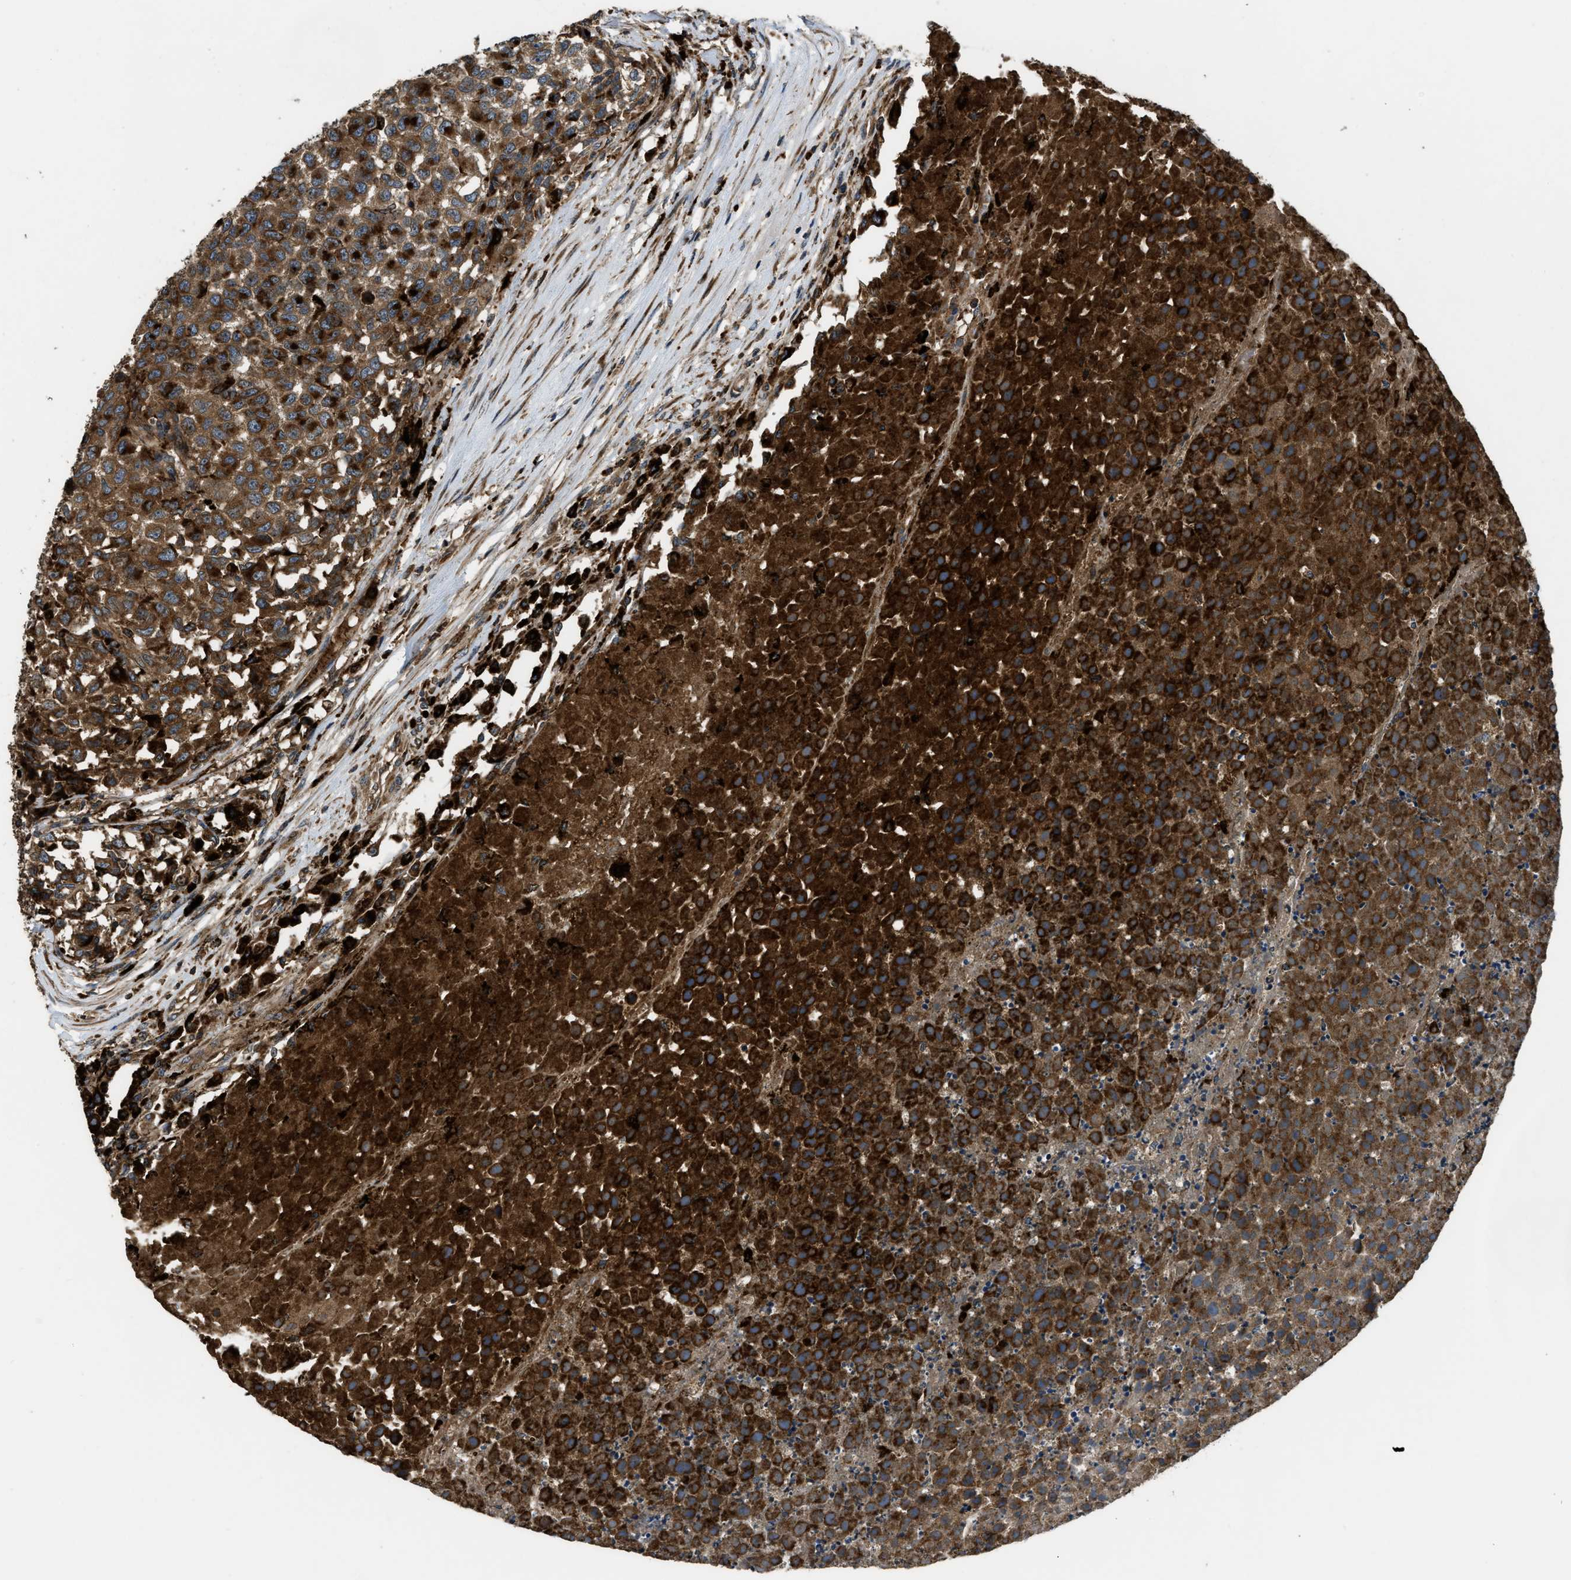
{"staining": {"intensity": "strong", "quantity": ">75%", "location": "cytoplasmic/membranous"}, "tissue": "testis cancer", "cell_type": "Tumor cells", "image_type": "cancer", "snomed": [{"axis": "morphology", "description": "Seminoma, NOS"}, {"axis": "topography", "description": "Testis"}], "caption": "There is high levels of strong cytoplasmic/membranous staining in tumor cells of seminoma (testis), as demonstrated by immunohistochemical staining (brown color).", "gene": "GGH", "patient": {"sex": "male", "age": 59}}